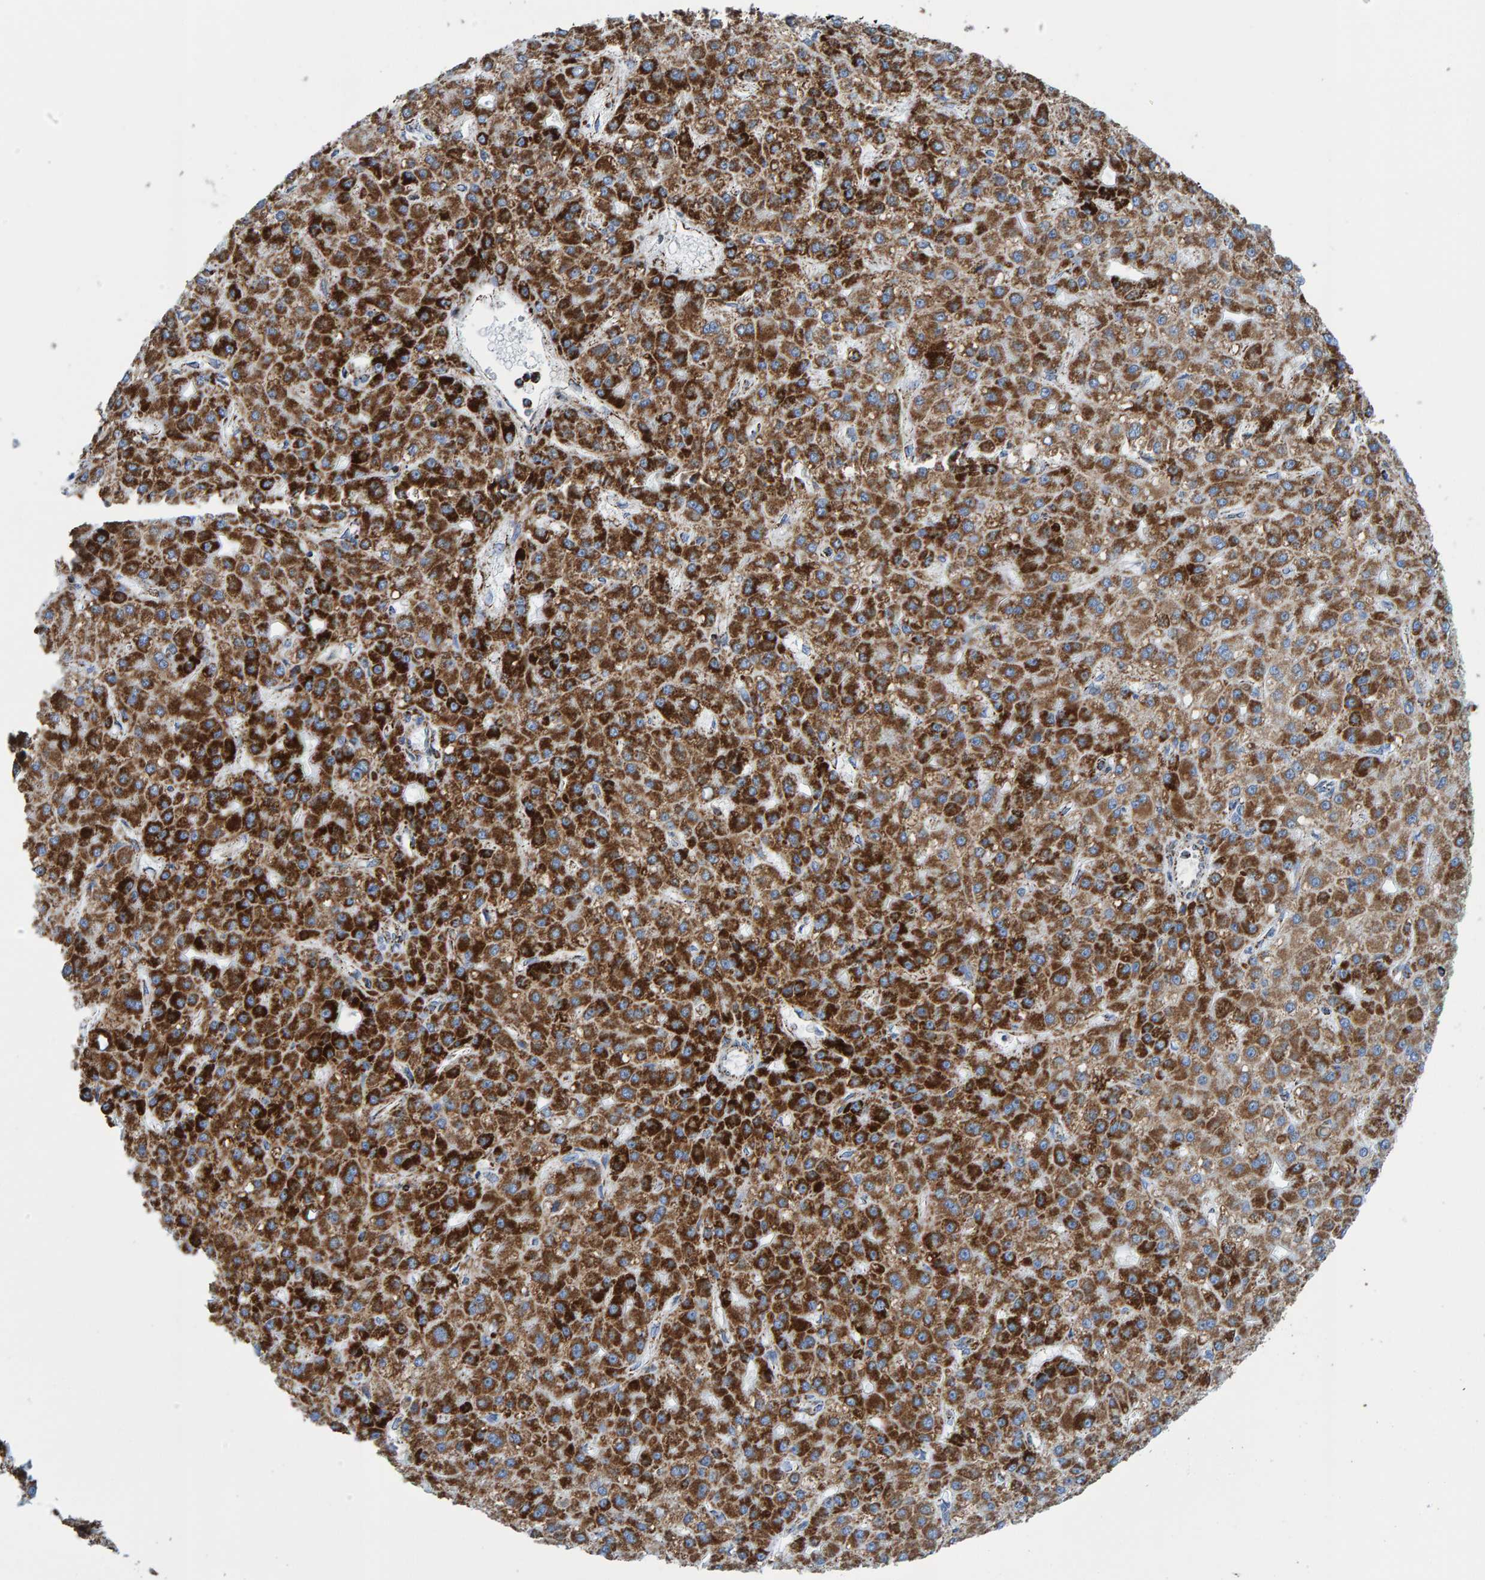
{"staining": {"intensity": "strong", "quantity": ">75%", "location": "cytoplasmic/membranous"}, "tissue": "liver cancer", "cell_type": "Tumor cells", "image_type": "cancer", "snomed": [{"axis": "morphology", "description": "Carcinoma, Hepatocellular, NOS"}, {"axis": "topography", "description": "Liver"}], "caption": "Protein expression analysis of liver cancer (hepatocellular carcinoma) shows strong cytoplasmic/membranous expression in about >75% of tumor cells.", "gene": "ENSG00000262660", "patient": {"sex": "male", "age": 67}}